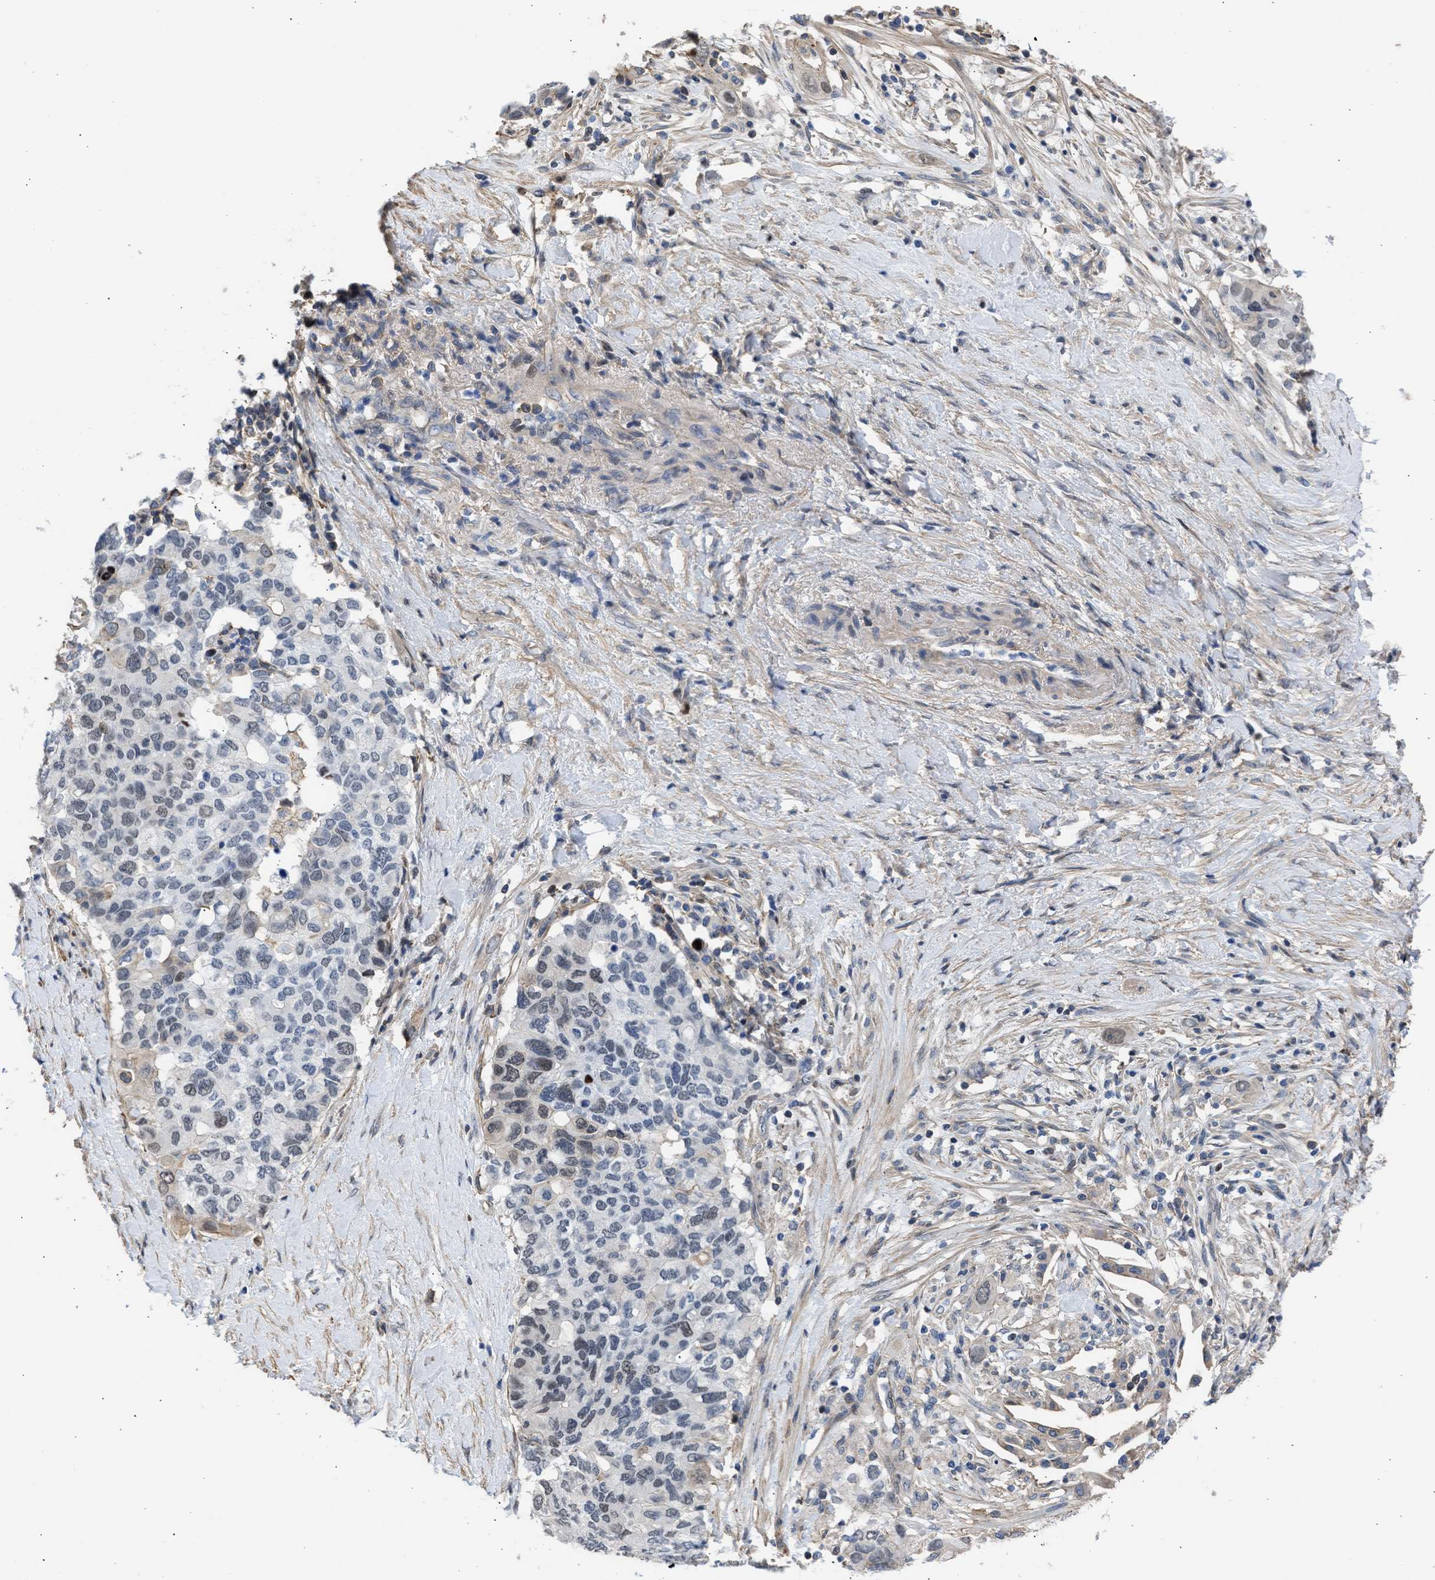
{"staining": {"intensity": "weak", "quantity": "<25%", "location": "nuclear"}, "tissue": "pancreatic cancer", "cell_type": "Tumor cells", "image_type": "cancer", "snomed": [{"axis": "morphology", "description": "Adenocarcinoma, NOS"}, {"axis": "topography", "description": "Pancreas"}], "caption": "IHC image of neoplastic tissue: human pancreatic cancer (adenocarcinoma) stained with DAB (3,3'-diaminobenzidine) displays no significant protein expression in tumor cells.", "gene": "MAS1L", "patient": {"sex": "female", "age": 56}}